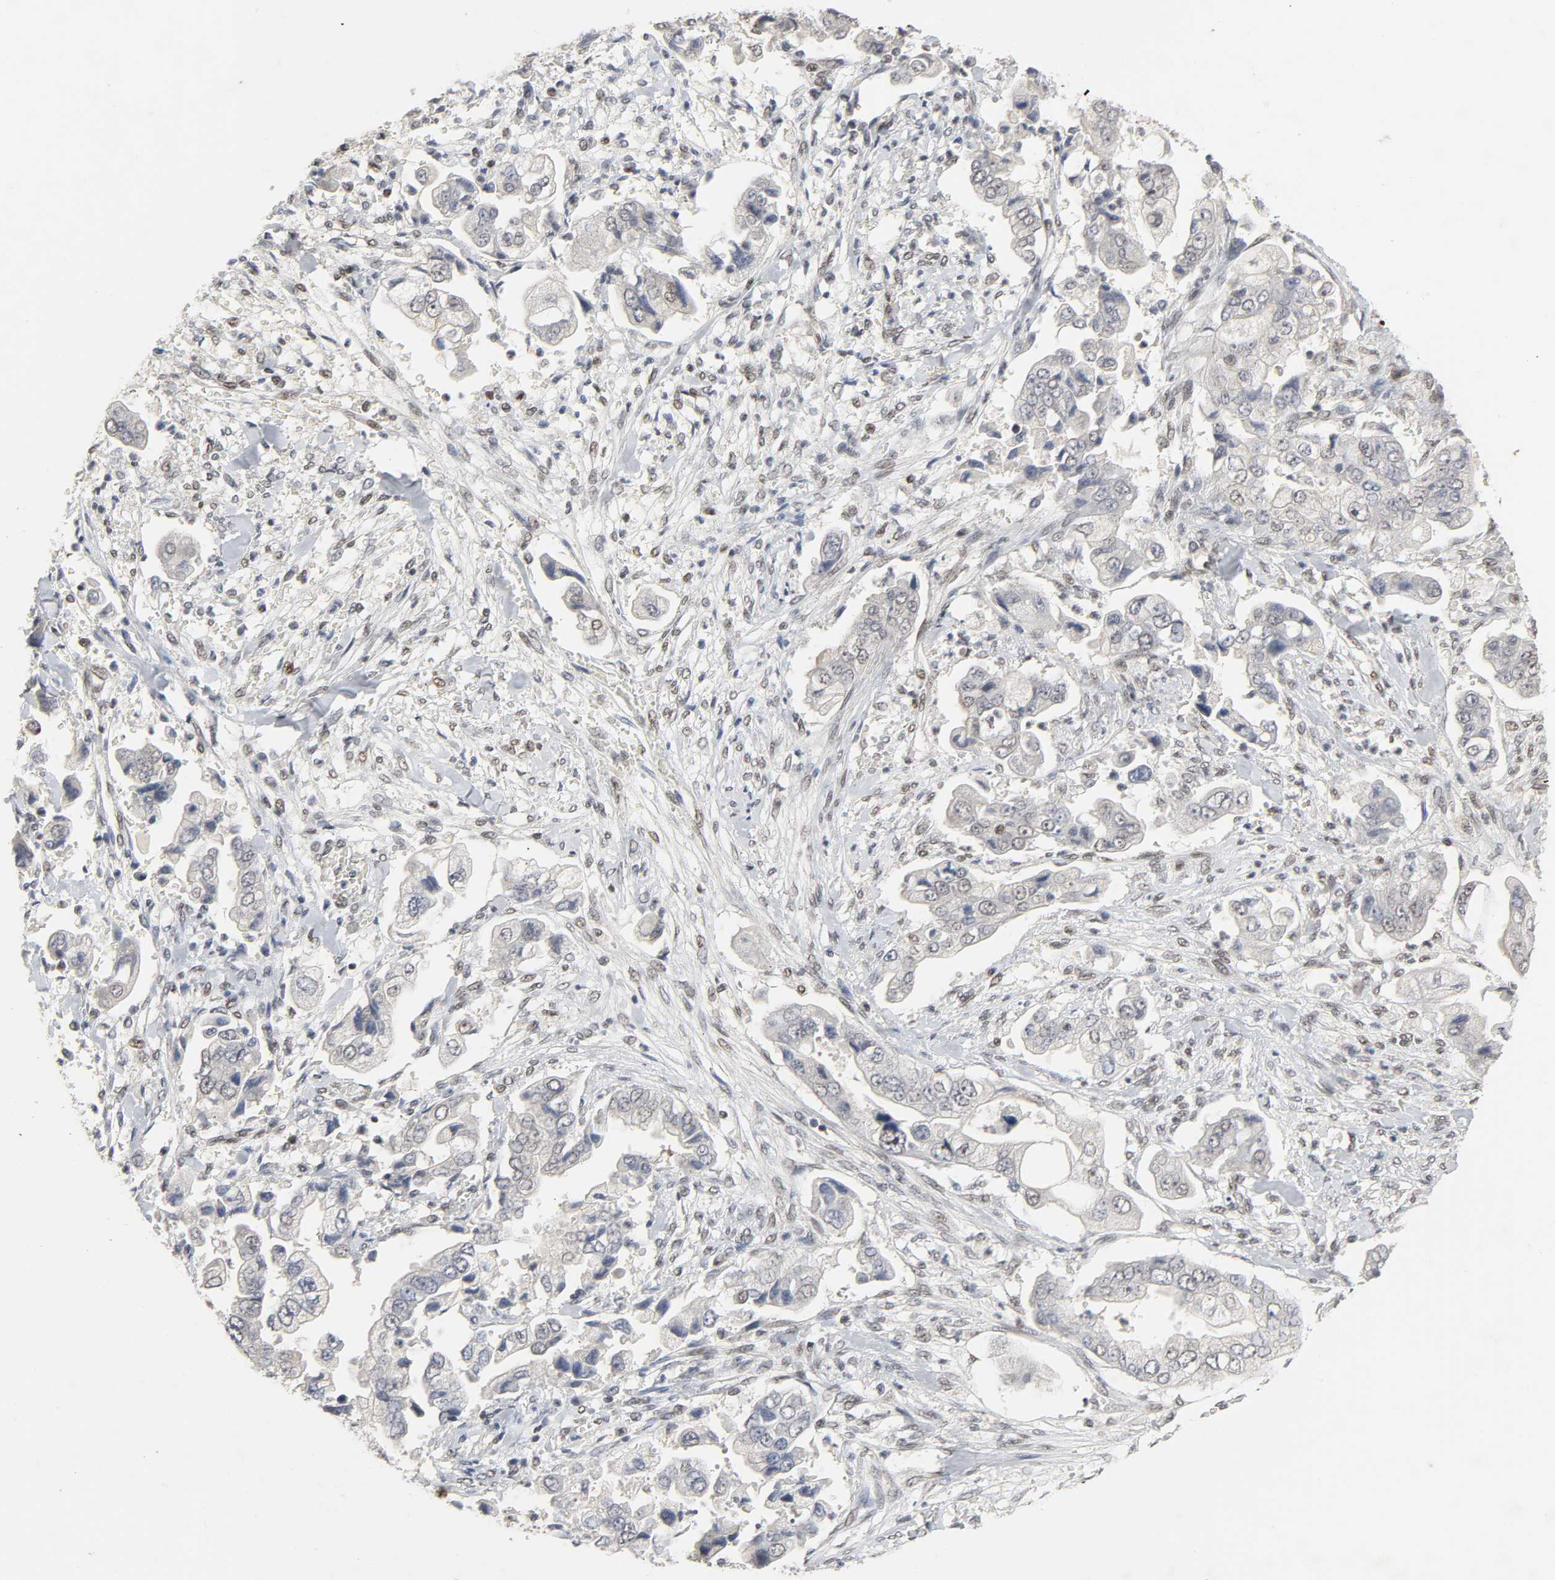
{"staining": {"intensity": "negative", "quantity": "none", "location": "none"}, "tissue": "stomach cancer", "cell_type": "Tumor cells", "image_type": "cancer", "snomed": [{"axis": "morphology", "description": "Adenocarcinoma, NOS"}, {"axis": "topography", "description": "Stomach"}], "caption": "Tumor cells show no significant positivity in adenocarcinoma (stomach). (Immunohistochemistry, brightfield microscopy, high magnification).", "gene": "NCOA6", "patient": {"sex": "male", "age": 62}}